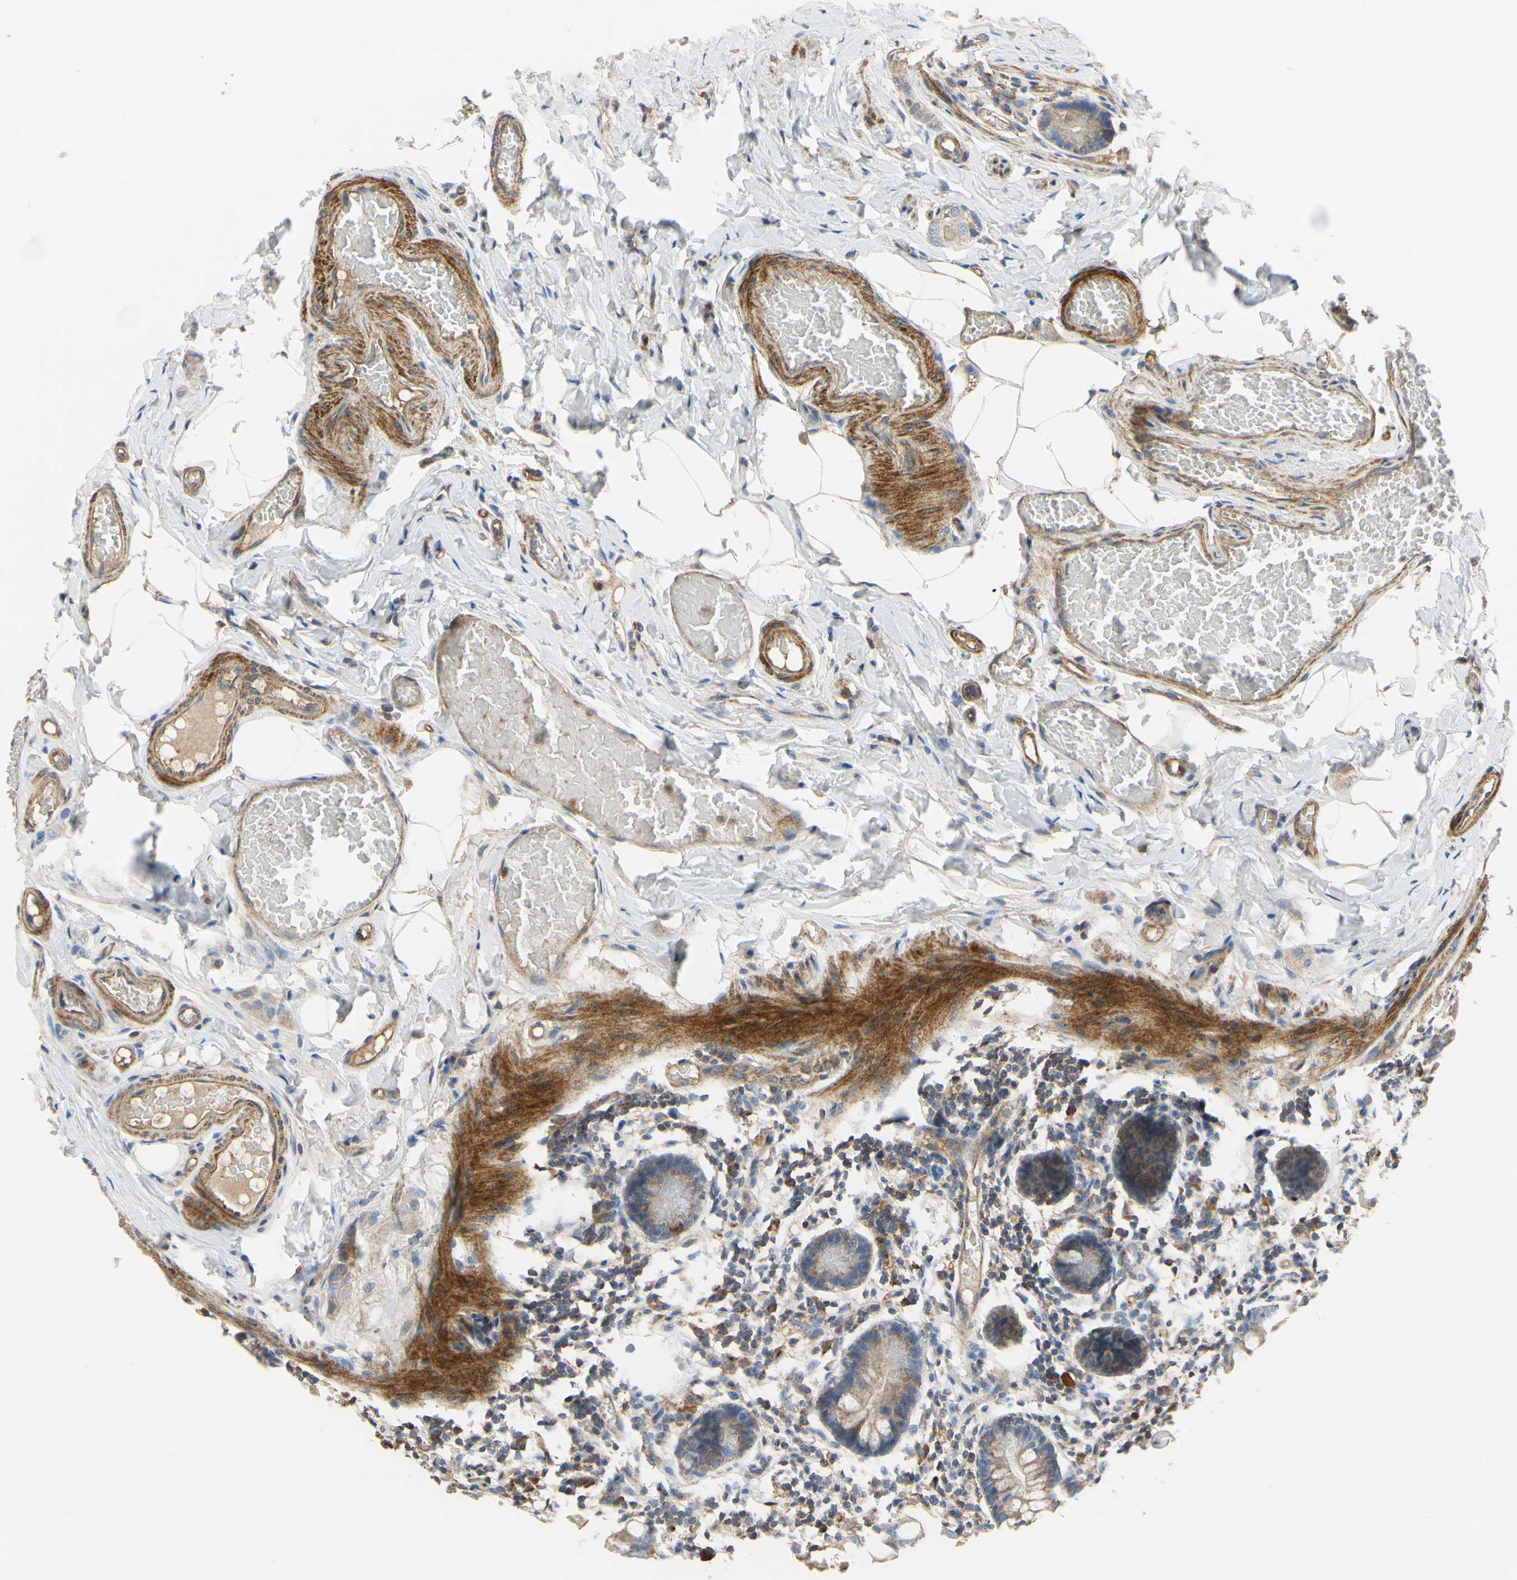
{"staining": {"intensity": "moderate", "quantity": ">75%", "location": "cytoplasmic/membranous"}, "tissue": "small intestine", "cell_type": "Glandular cells", "image_type": "normal", "snomed": [{"axis": "morphology", "description": "Normal tissue, NOS"}, {"axis": "topography", "description": "Small intestine"}], "caption": "Immunohistochemistry (IHC) of benign human small intestine shows medium levels of moderate cytoplasmic/membranous positivity in approximately >75% of glandular cells. Using DAB (brown) and hematoxylin (blue) stains, captured at high magnification using brightfield microscopy.", "gene": "BECN1", "patient": {"sex": "male", "age": 41}}